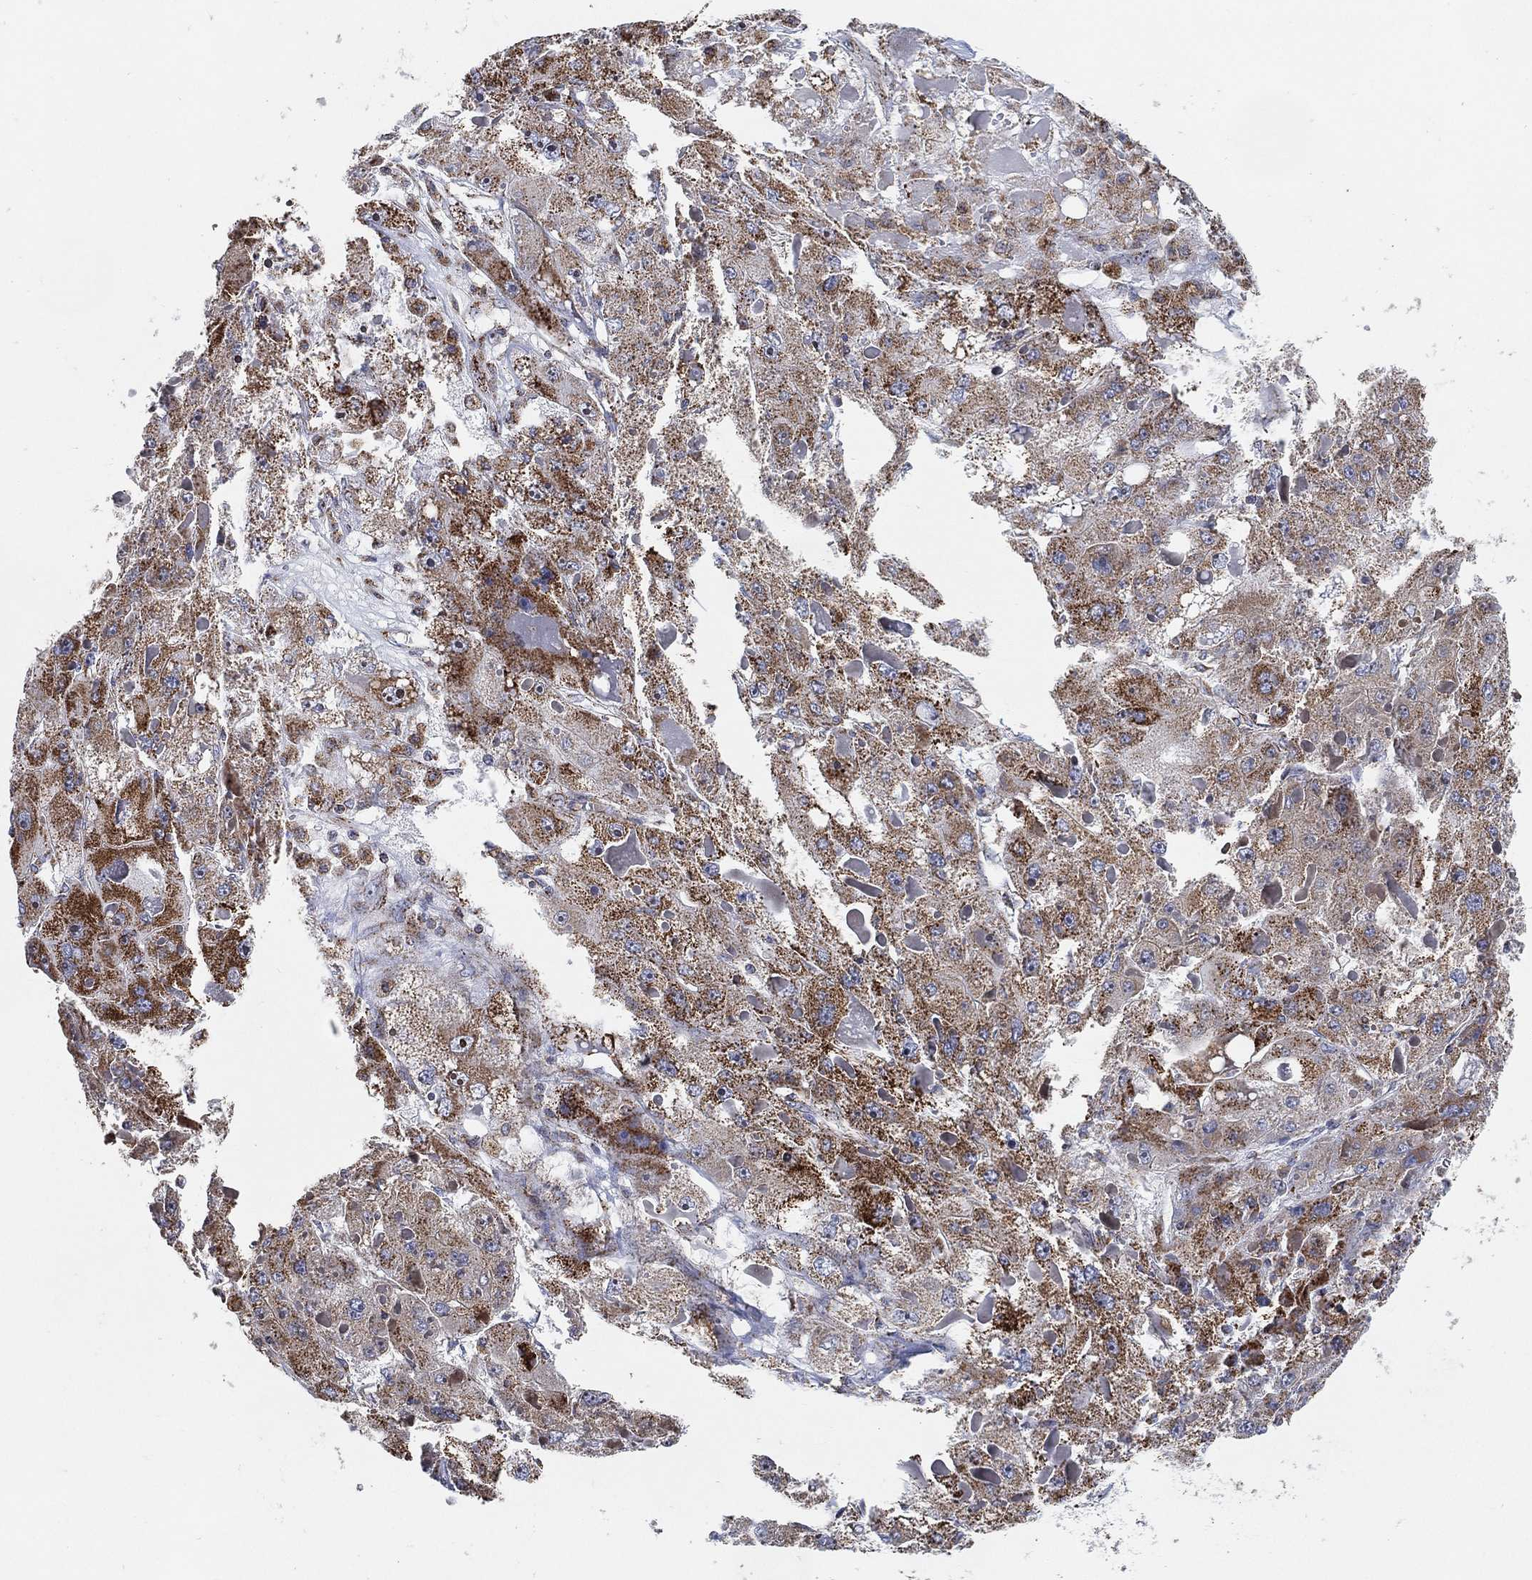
{"staining": {"intensity": "strong", "quantity": "<25%", "location": "cytoplasmic/membranous"}, "tissue": "liver cancer", "cell_type": "Tumor cells", "image_type": "cancer", "snomed": [{"axis": "morphology", "description": "Carcinoma, Hepatocellular, NOS"}, {"axis": "topography", "description": "Liver"}], "caption": "There is medium levels of strong cytoplasmic/membranous positivity in tumor cells of liver cancer (hepatocellular carcinoma), as demonstrated by immunohistochemical staining (brown color).", "gene": "GCAT", "patient": {"sex": "female", "age": 73}}